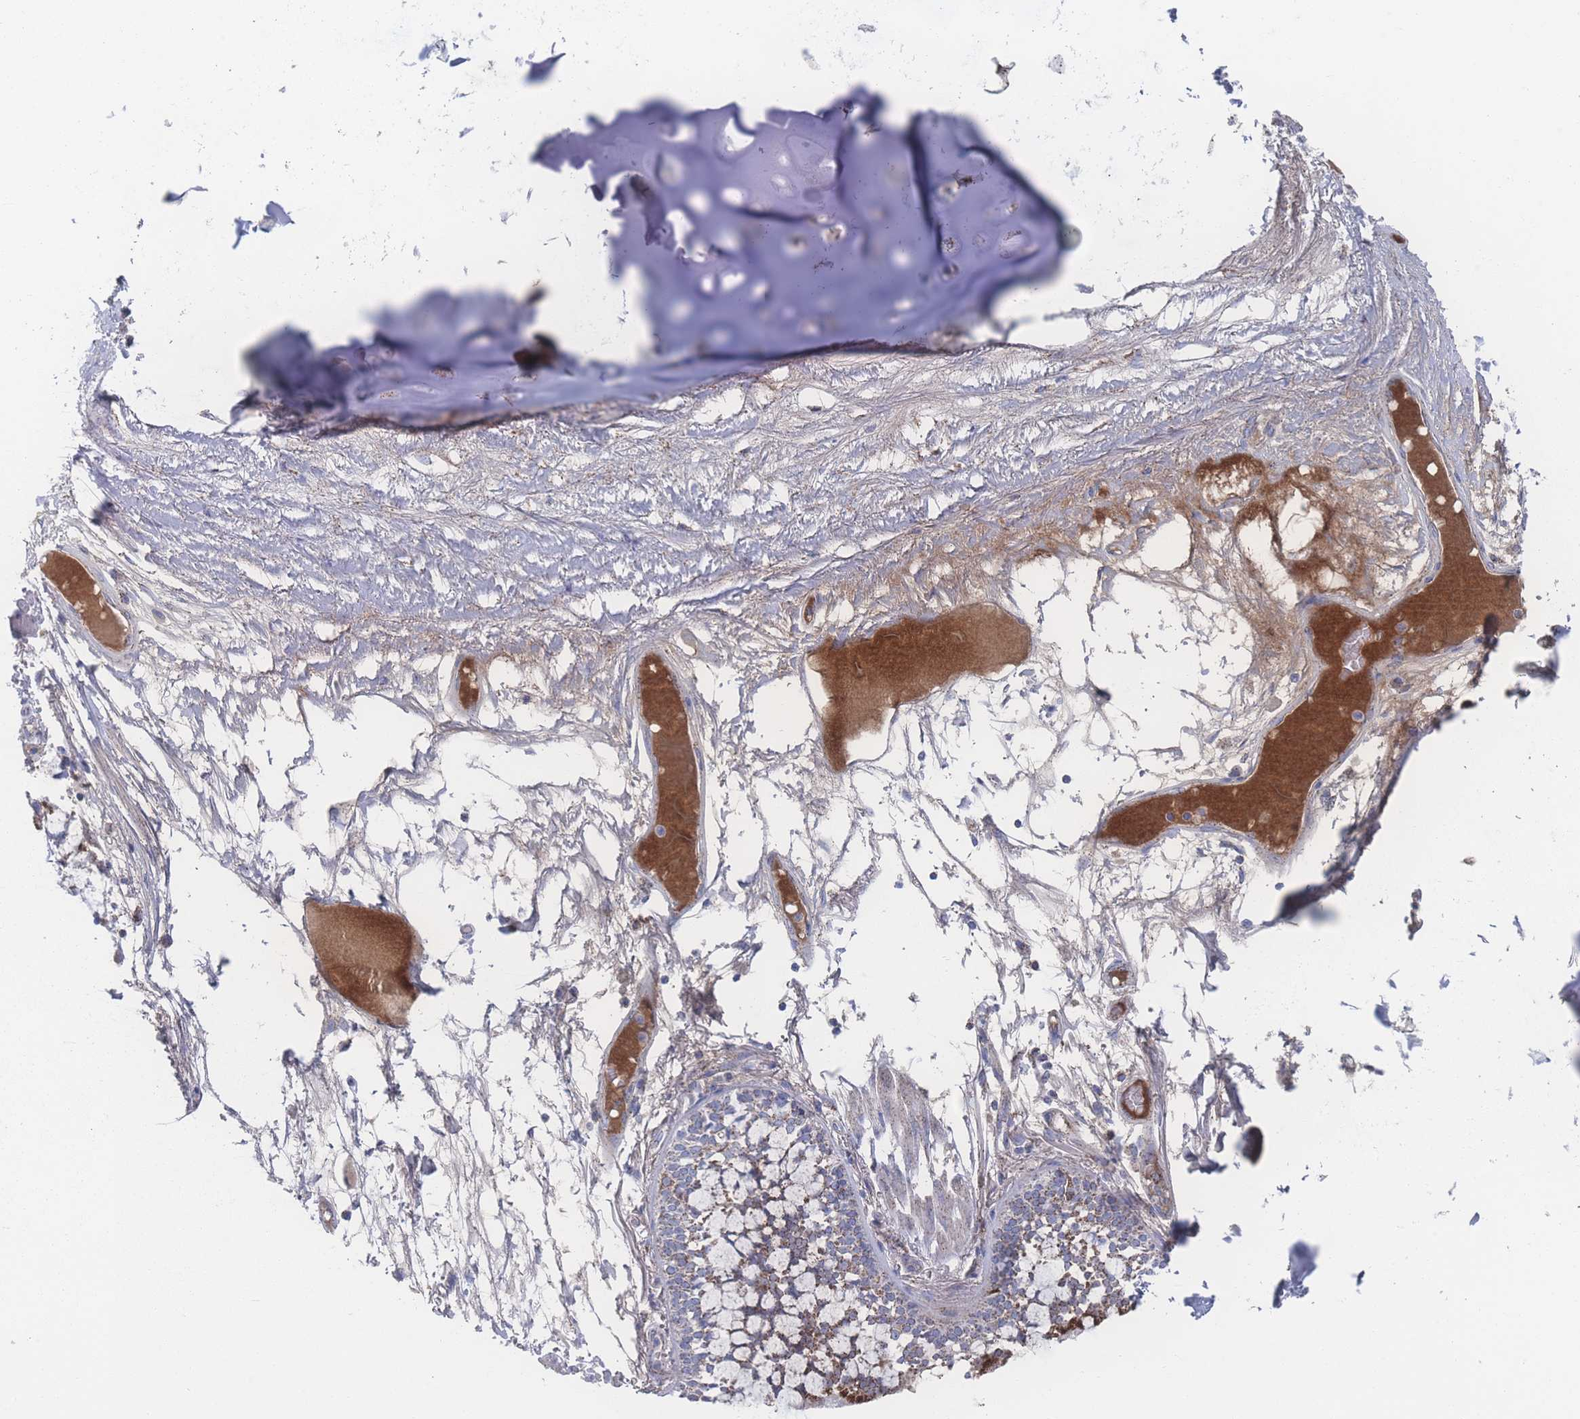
{"staining": {"intensity": "strong", "quantity": ">75%", "location": "cytoplasmic/membranous"}, "tissue": "bronchus", "cell_type": "Respiratory epithelial cells", "image_type": "normal", "snomed": [{"axis": "morphology", "description": "Normal tissue, NOS"}, {"axis": "topography", "description": "Bronchus"}], "caption": "Immunohistochemistry (IHC) (DAB) staining of normal human bronchus reveals strong cytoplasmic/membranous protein expression in approximately >75% of respiratory epithelial cells.", "gene": "PEX14", "patient": {"sex": "male", "age": 70}}